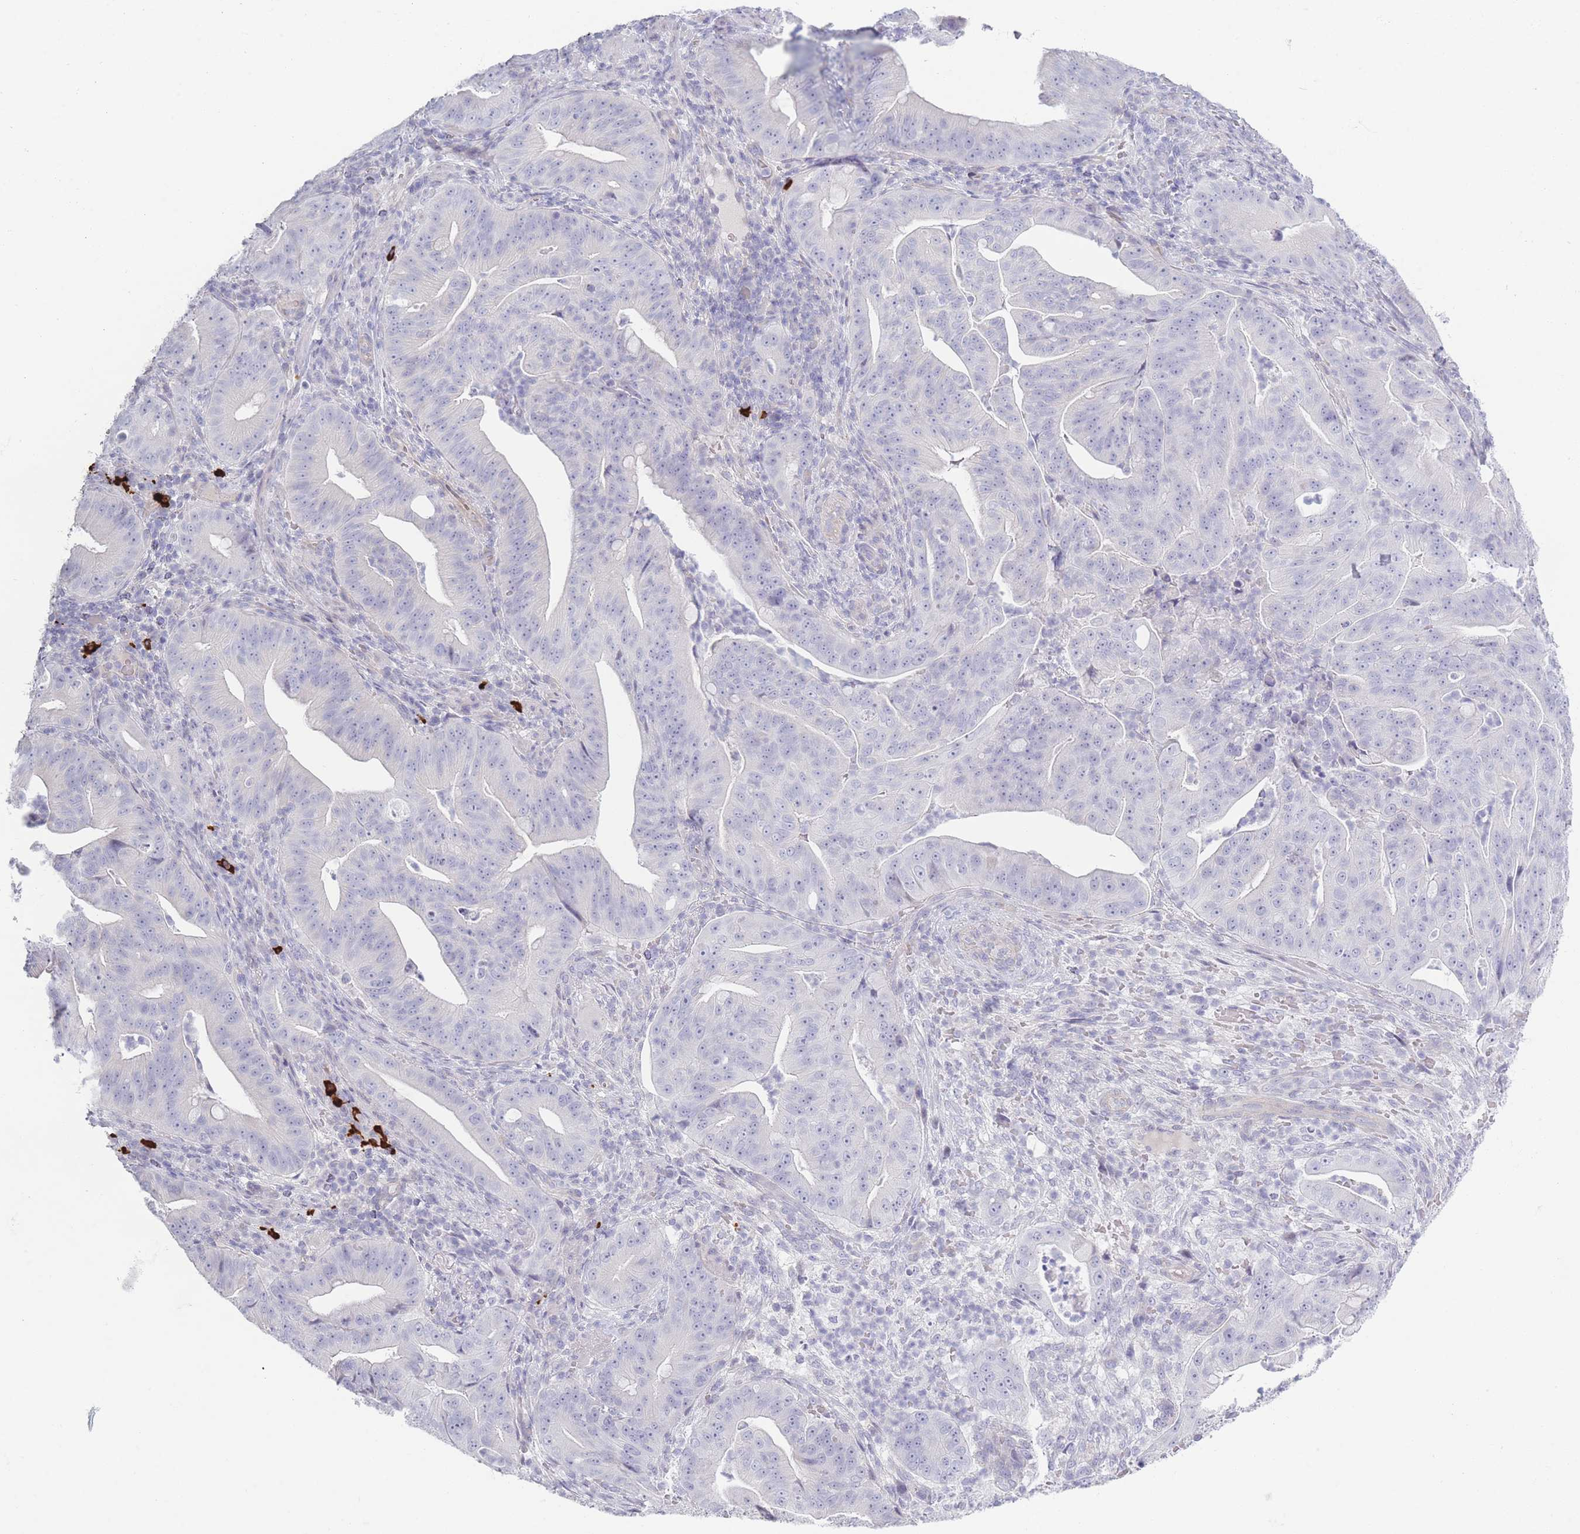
{"staining": {"intensity": "negative", "quantity": "none", "location": "none"}, "tissue": "pancreatic cancer", "cell_type": "Tumor cells", "image_type": "cancer", "snomed": [{"axis": "morphology", "description": "Adenocarcinoma, NOS"}, {"axis": "topography", "description": "Pancreas"}], "caption": "Pancreatic cancer was stained to show a protein in brown. There is no significant positivity in tumor cells.", "gene": "PLEKHG2", "patient": {"sex": "male", "age": 71}}